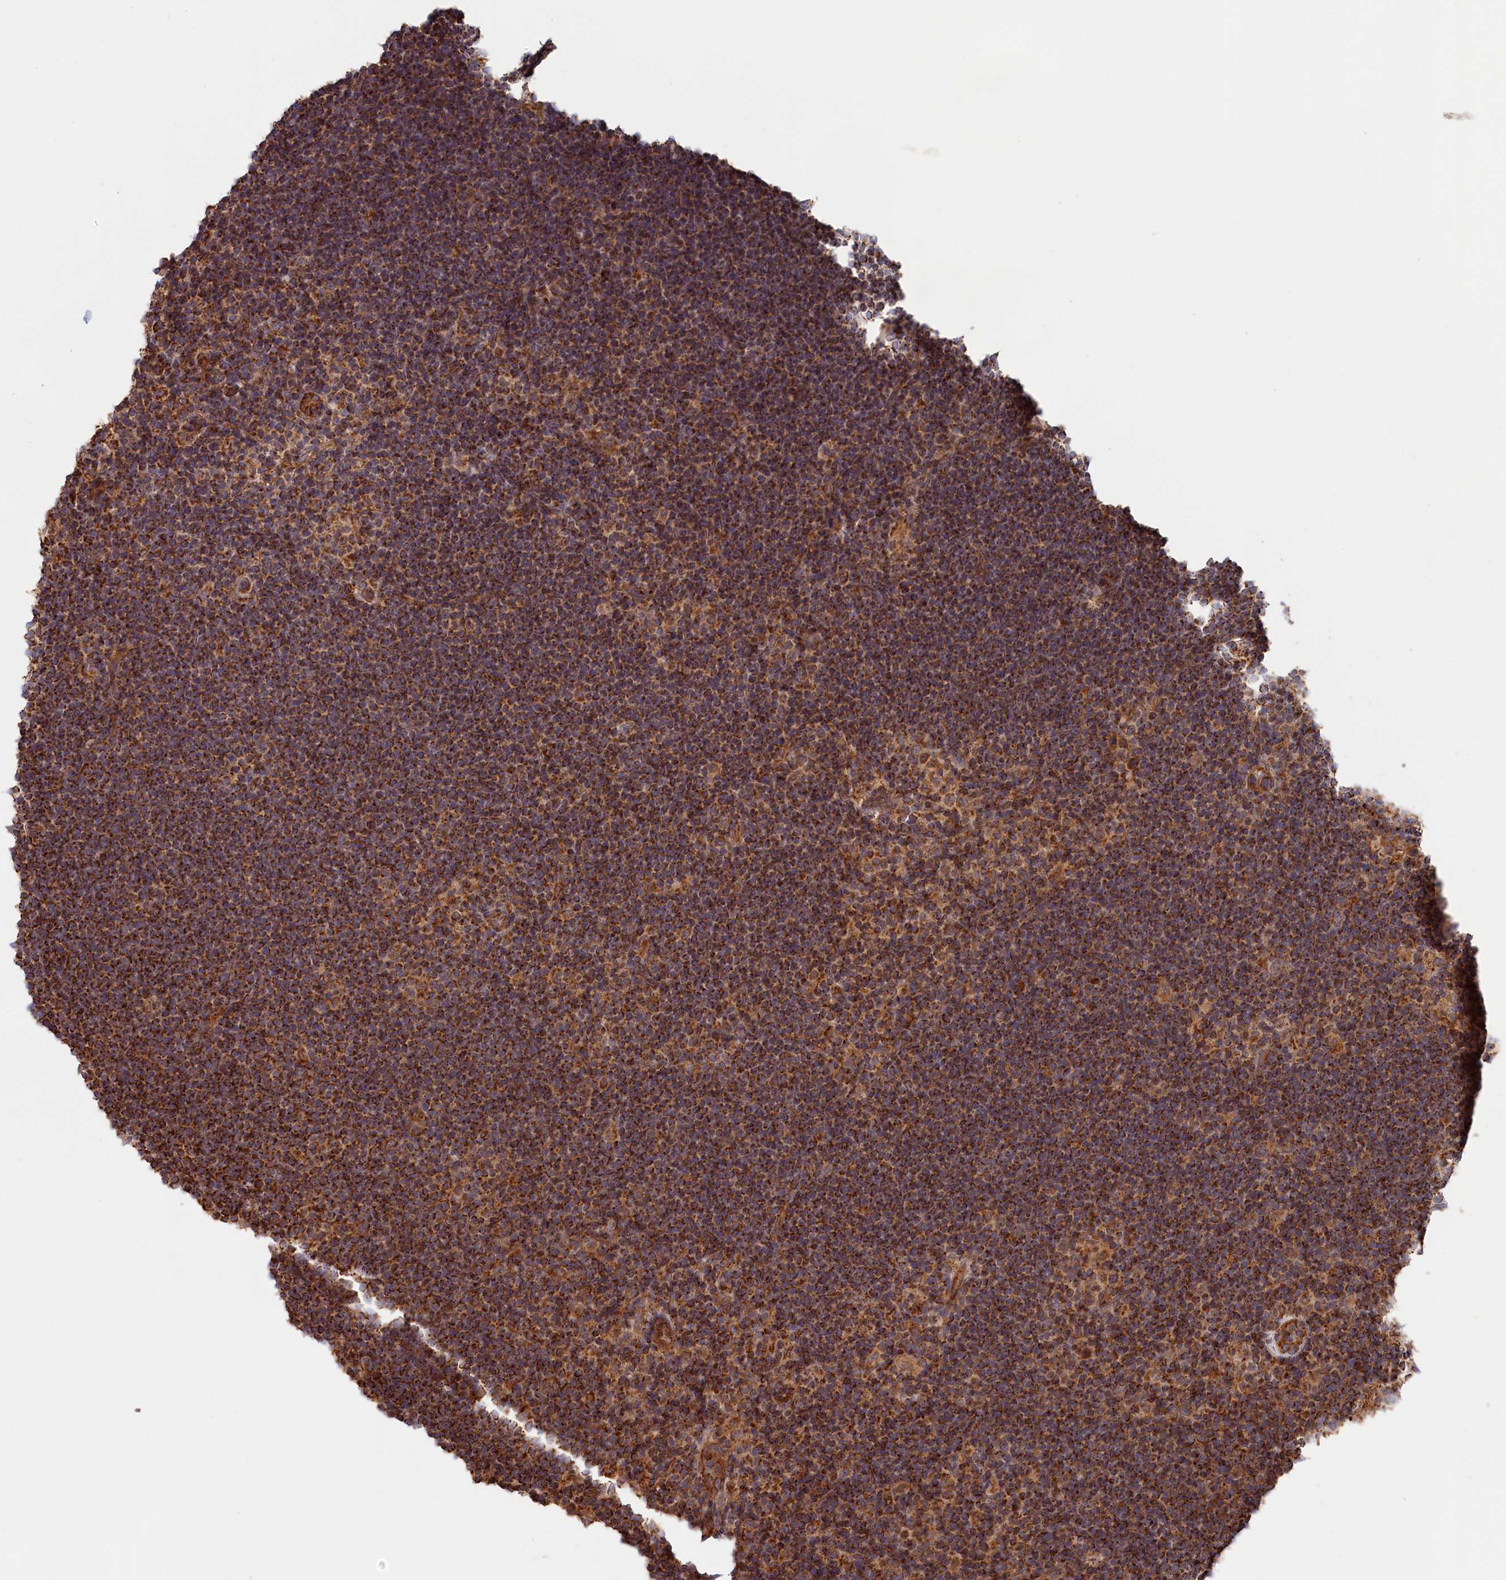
{"staining": {"intensity": "moderate", "quantity": ">75%", "location": "cytoplasmic/membranous"}, "tissue": "lymphoma", "cell_type": "Tumor cells", "image_type": "cancer", "snomed": [{"axis": "morphology", "description": "Hodgkin's disease, NOS"}, {"axis": "topography", "description": "Lymph node"}], "caption": "Human lymphoma stained with a brown dye demonstrates moderate cytoplasmic/membranous positive positivity in about >75% of tumor cells.", "gene": "MACROD1", "patient": {"sex": "female", "age": 57}}